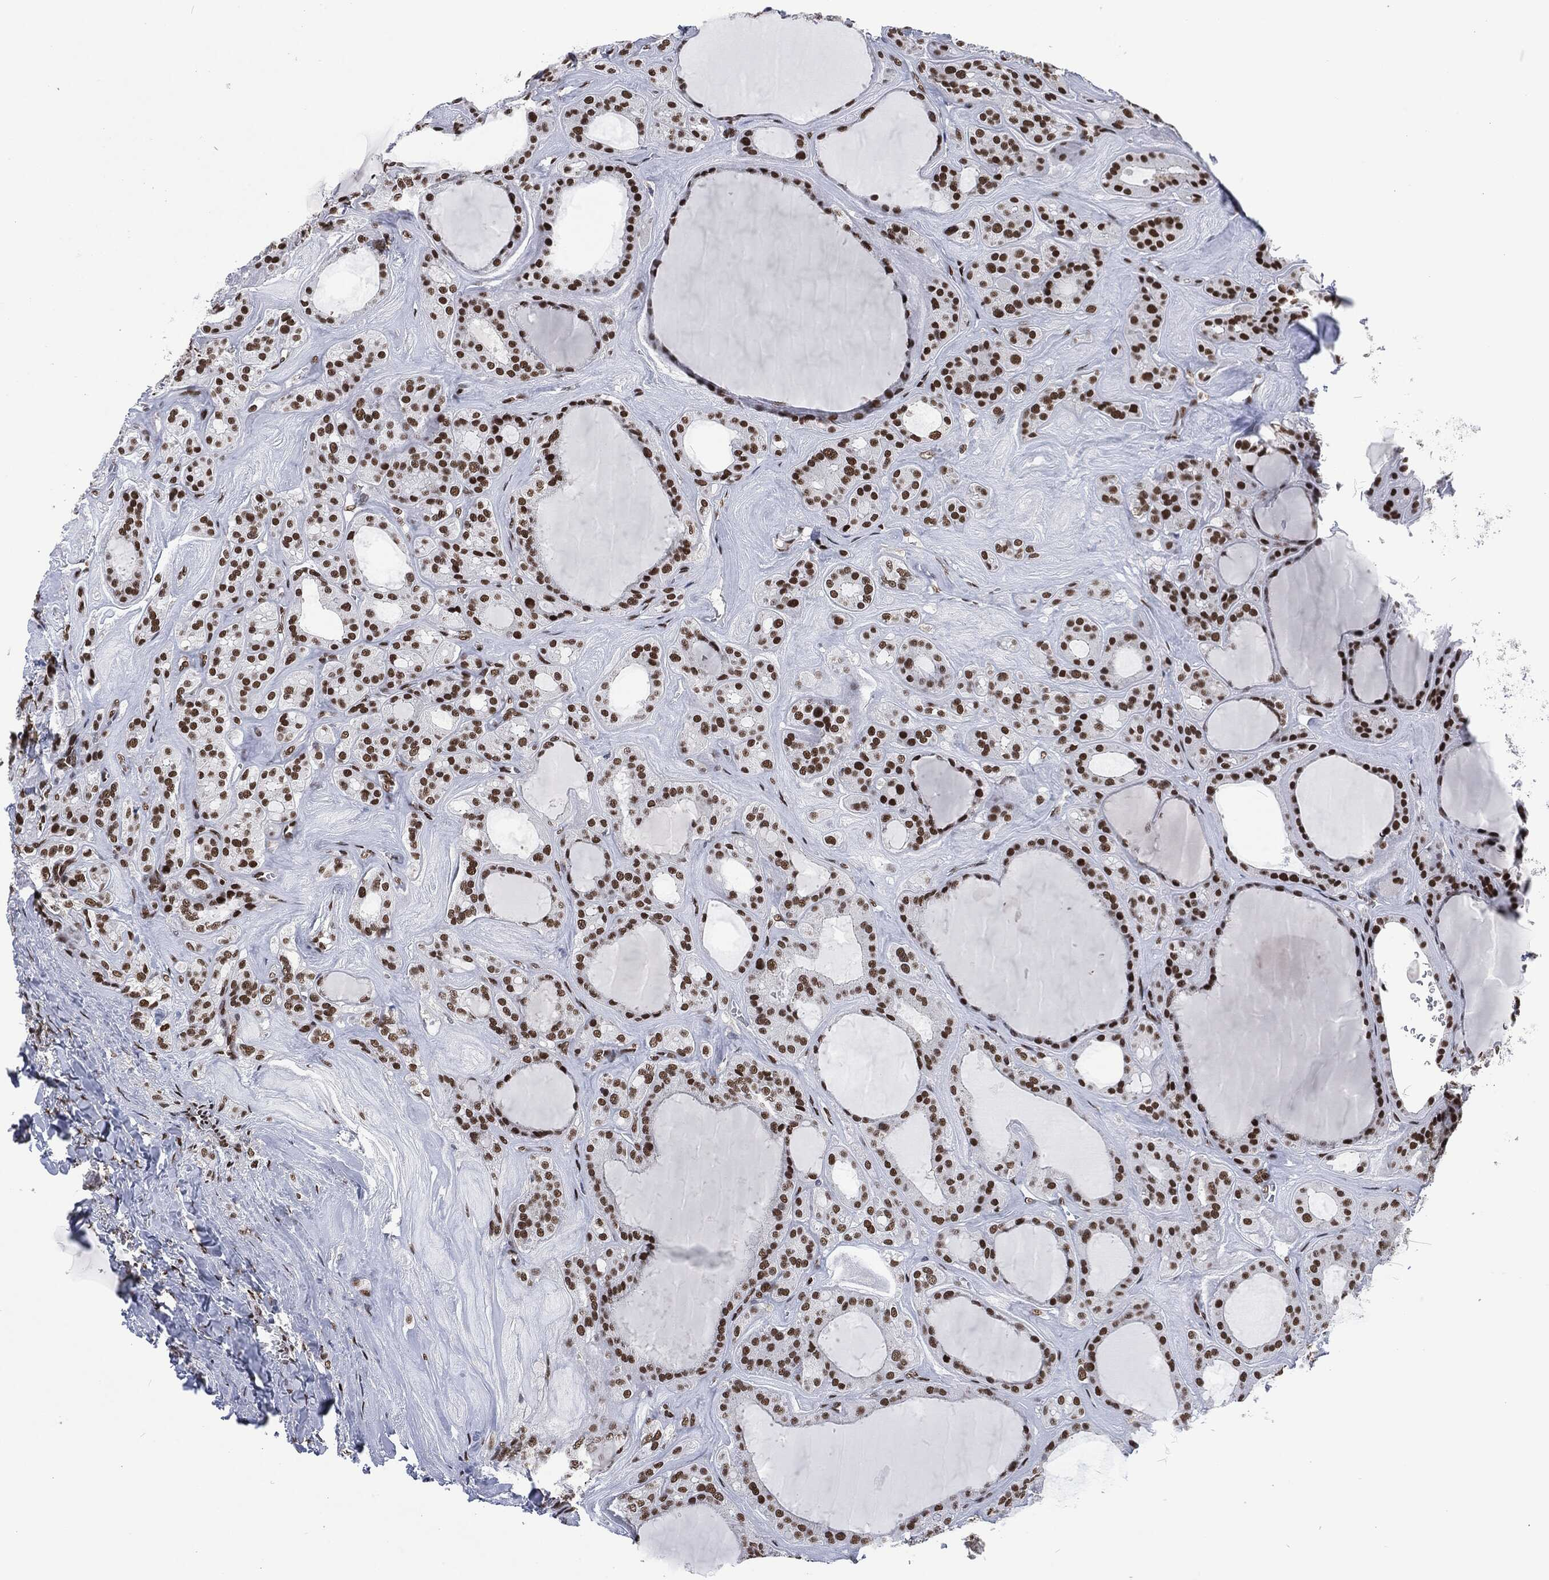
{"staining": {"intensity": "strong", "quantity": "25%-75%", "location": "nuclear"}, "tissue": "thyroid cancer", "cell_type": "Tumor cells", "image_type": "cancer", "snomed": [{"axis": "morphology", "description": "Normal tissue, NOS"}, {"axis": "morphology", "description": "Papillary adenocarcinoma, NOS"}, {"axis": "topography", "description": "Thyroid gland"}], "caption": "About 25%-75% of tumor cells in papillary adenocarcinoma (thyroid) show strong nuclear protein staining as visualized by brown immunohistochemical staining.", "gene": "DCPS", "patient": {"sex": "female", "age": 66}}